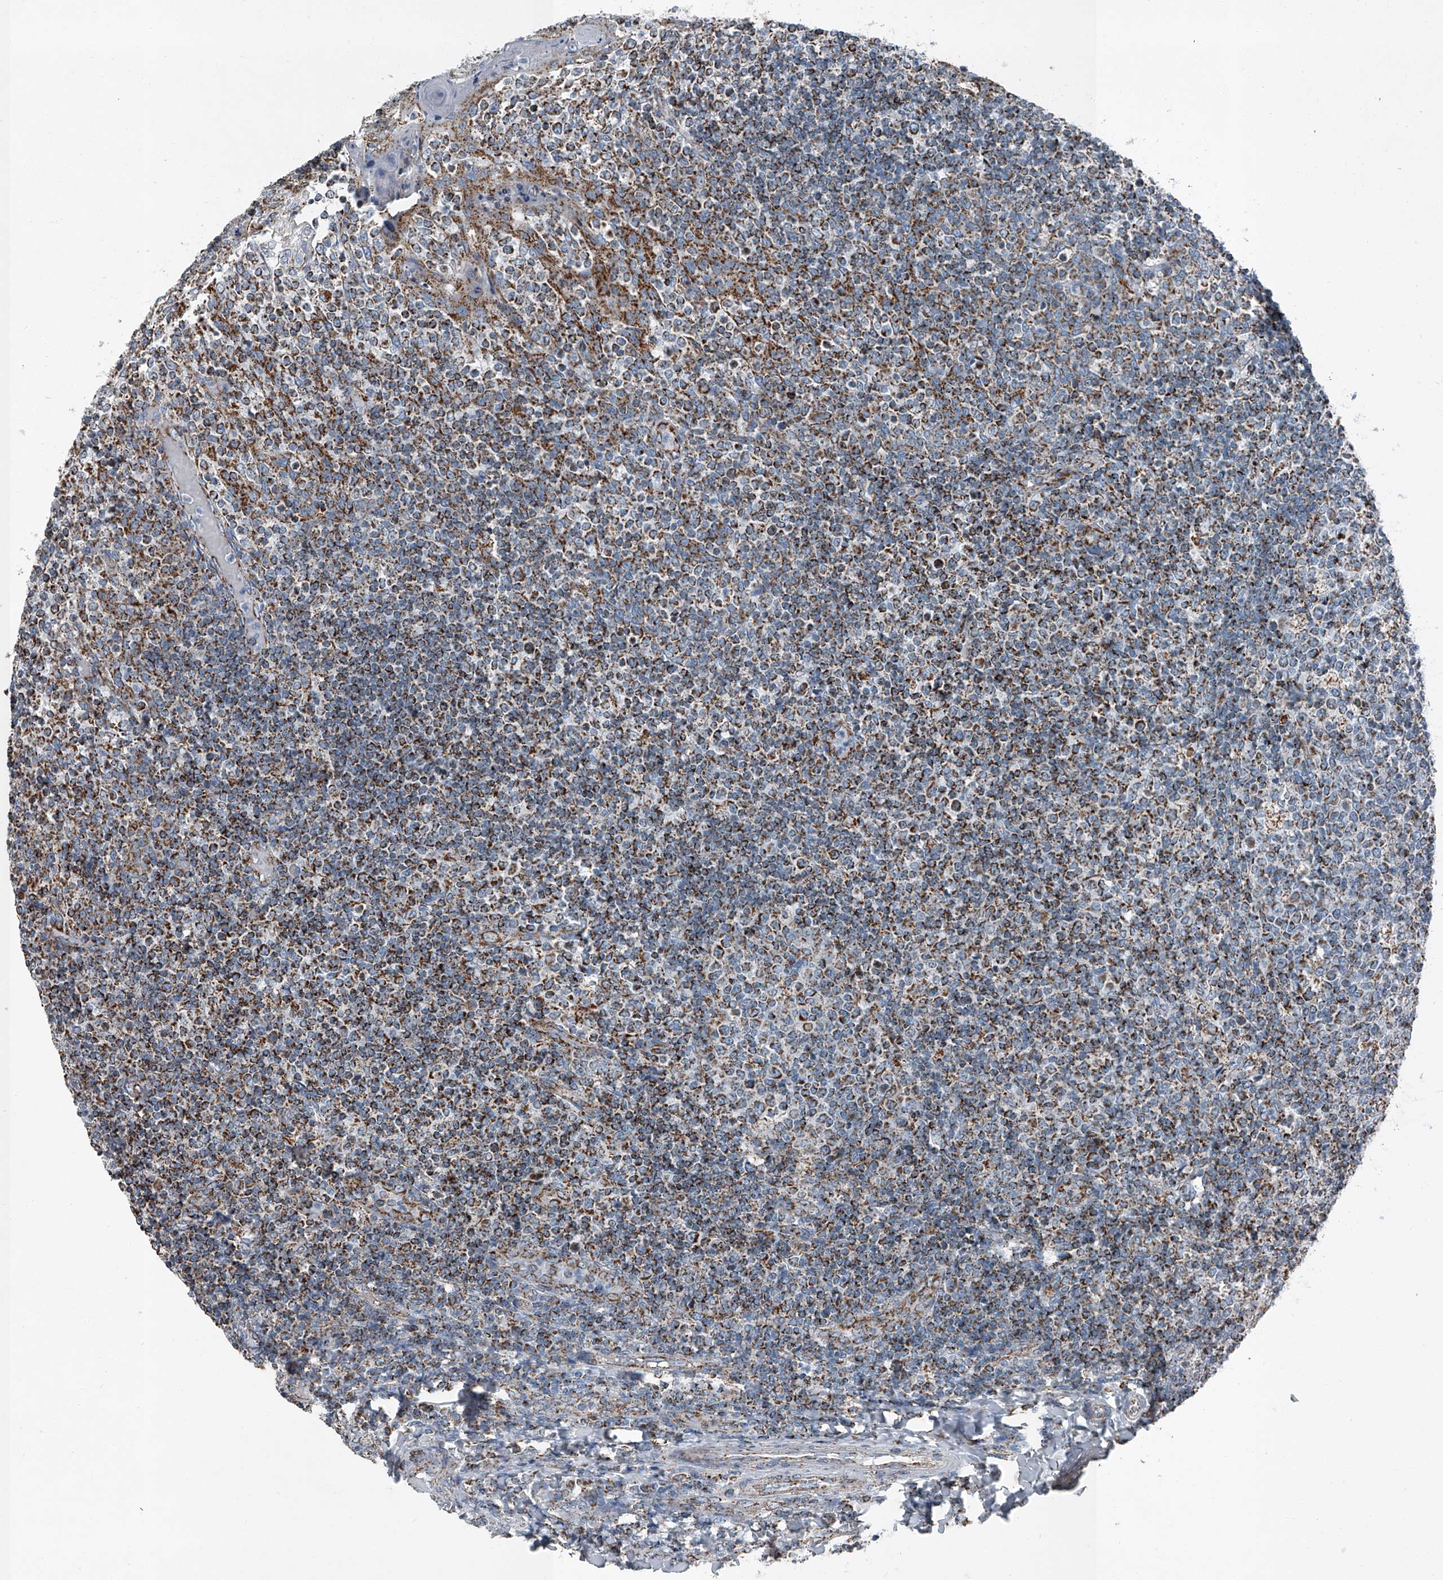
{"staining": {"intensity": "strong", "quantity": "<25%", "location": "cytoplasmic/membranous"}, "tissue": "tonsil", "cell_type": "Germinal center cells", "image_type": "normal", "snomed": [{"axis": "morphology", "description": "Normal tissue, NOS"}, {"axis": "topography", "description": "Tonsil"}], "caption": "Tonsil stained with a brown dye displays strong cytoplasmic/membranous positive expression in about <25% of germinal center cells.", "gene": "CHRNA7", "patient": {"sex": "female", "age": 19}}